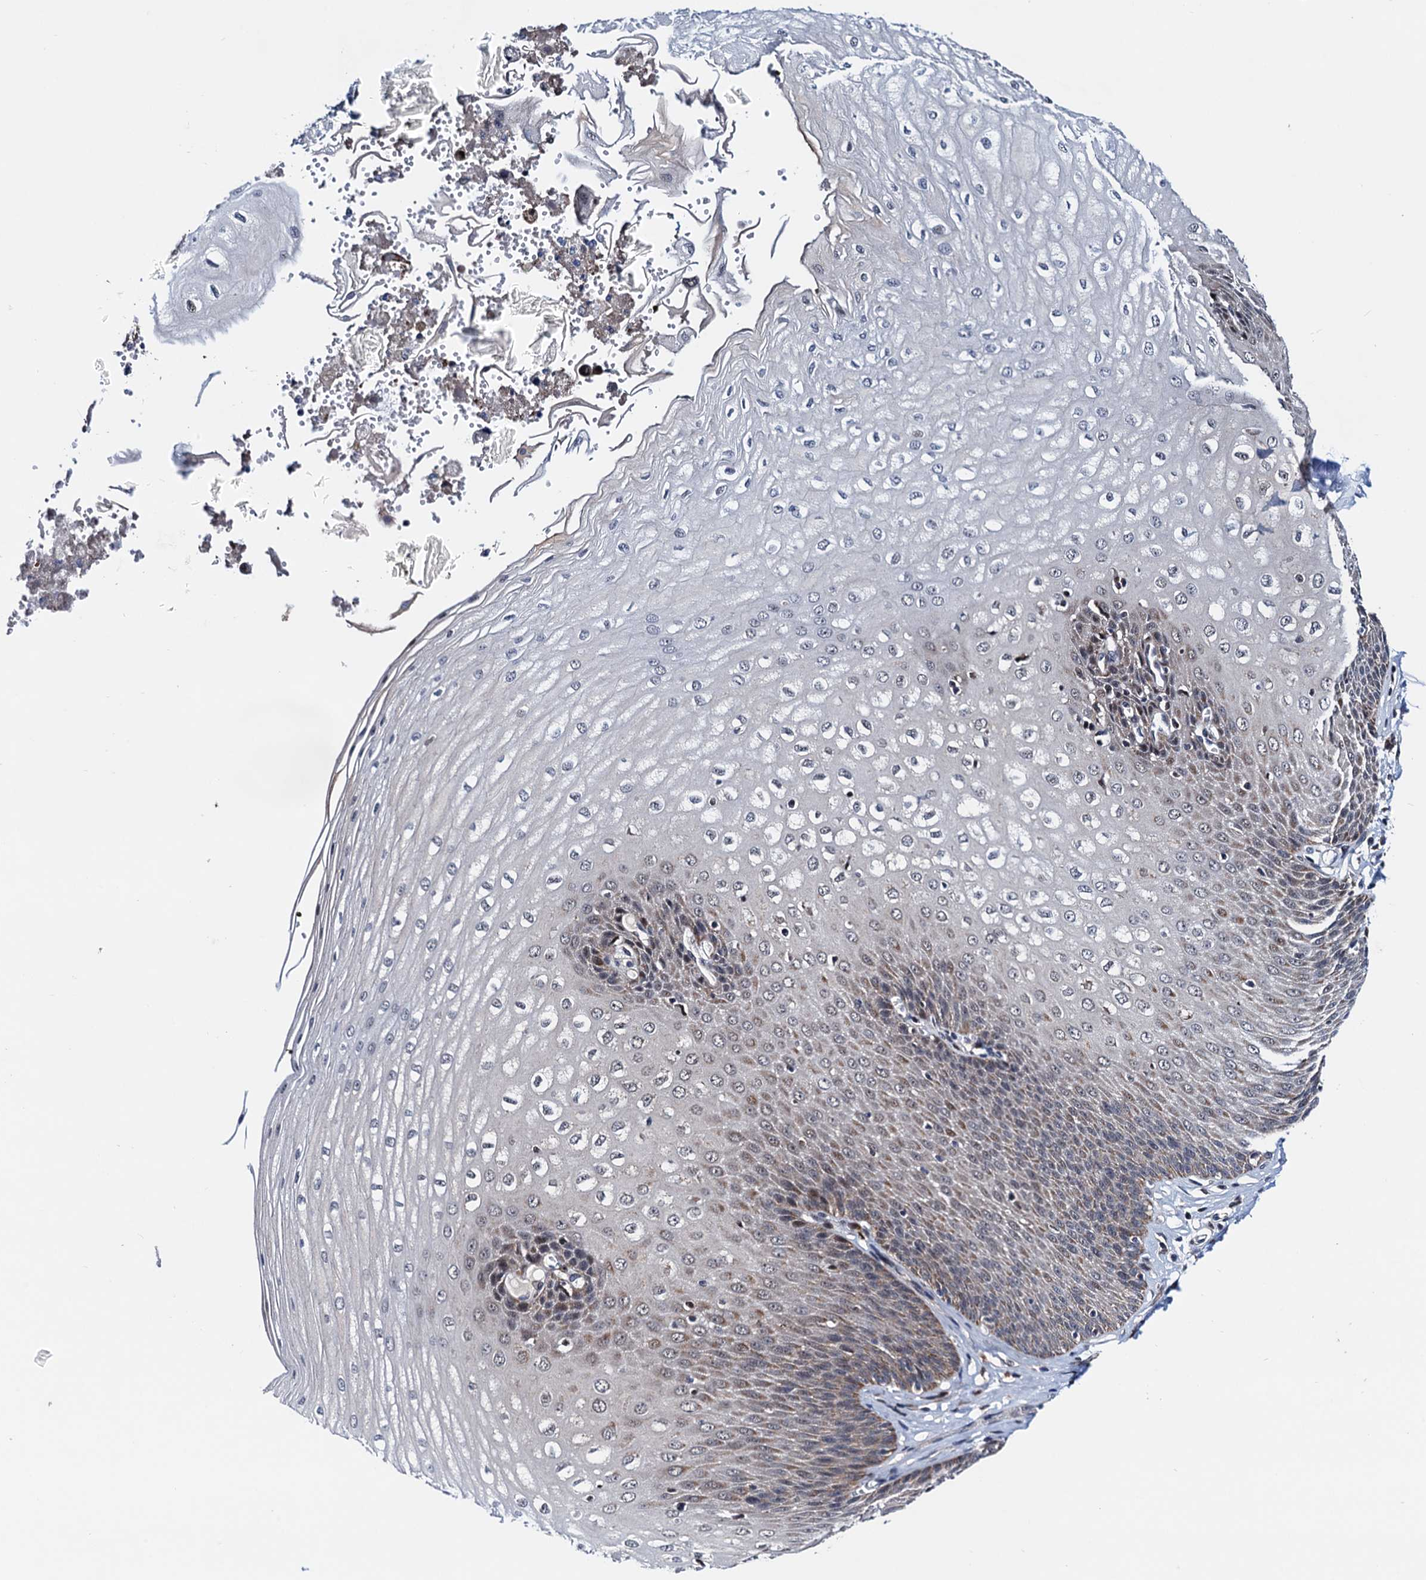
{"staining": {"intensity": "moderate", "quantity": ">75%", "location": "cytoplasmic/membranous"}, "tissue": "esophagus", "cell_type": "Squamous epithelial cells", "image_type": "normal", "snomed": [{"axis": "morphology", "description": "Normal tissue, NOS"}, {"axis": "topography", "description": "Esophagus"}], "caption": "Moderate cytoplasmic/membranous protein expression is identified in approximately >75% of squamous epithelial cells in esophagus. The staining was performed using DAB (3,3'-diaminobenzidine) to visualize the protein expression in brown, while the nuclei were stained in blue with hematoxylin (Magnification: 20x).", "gene": "COA4", "patient": {"sex": "male", "age": 60}}